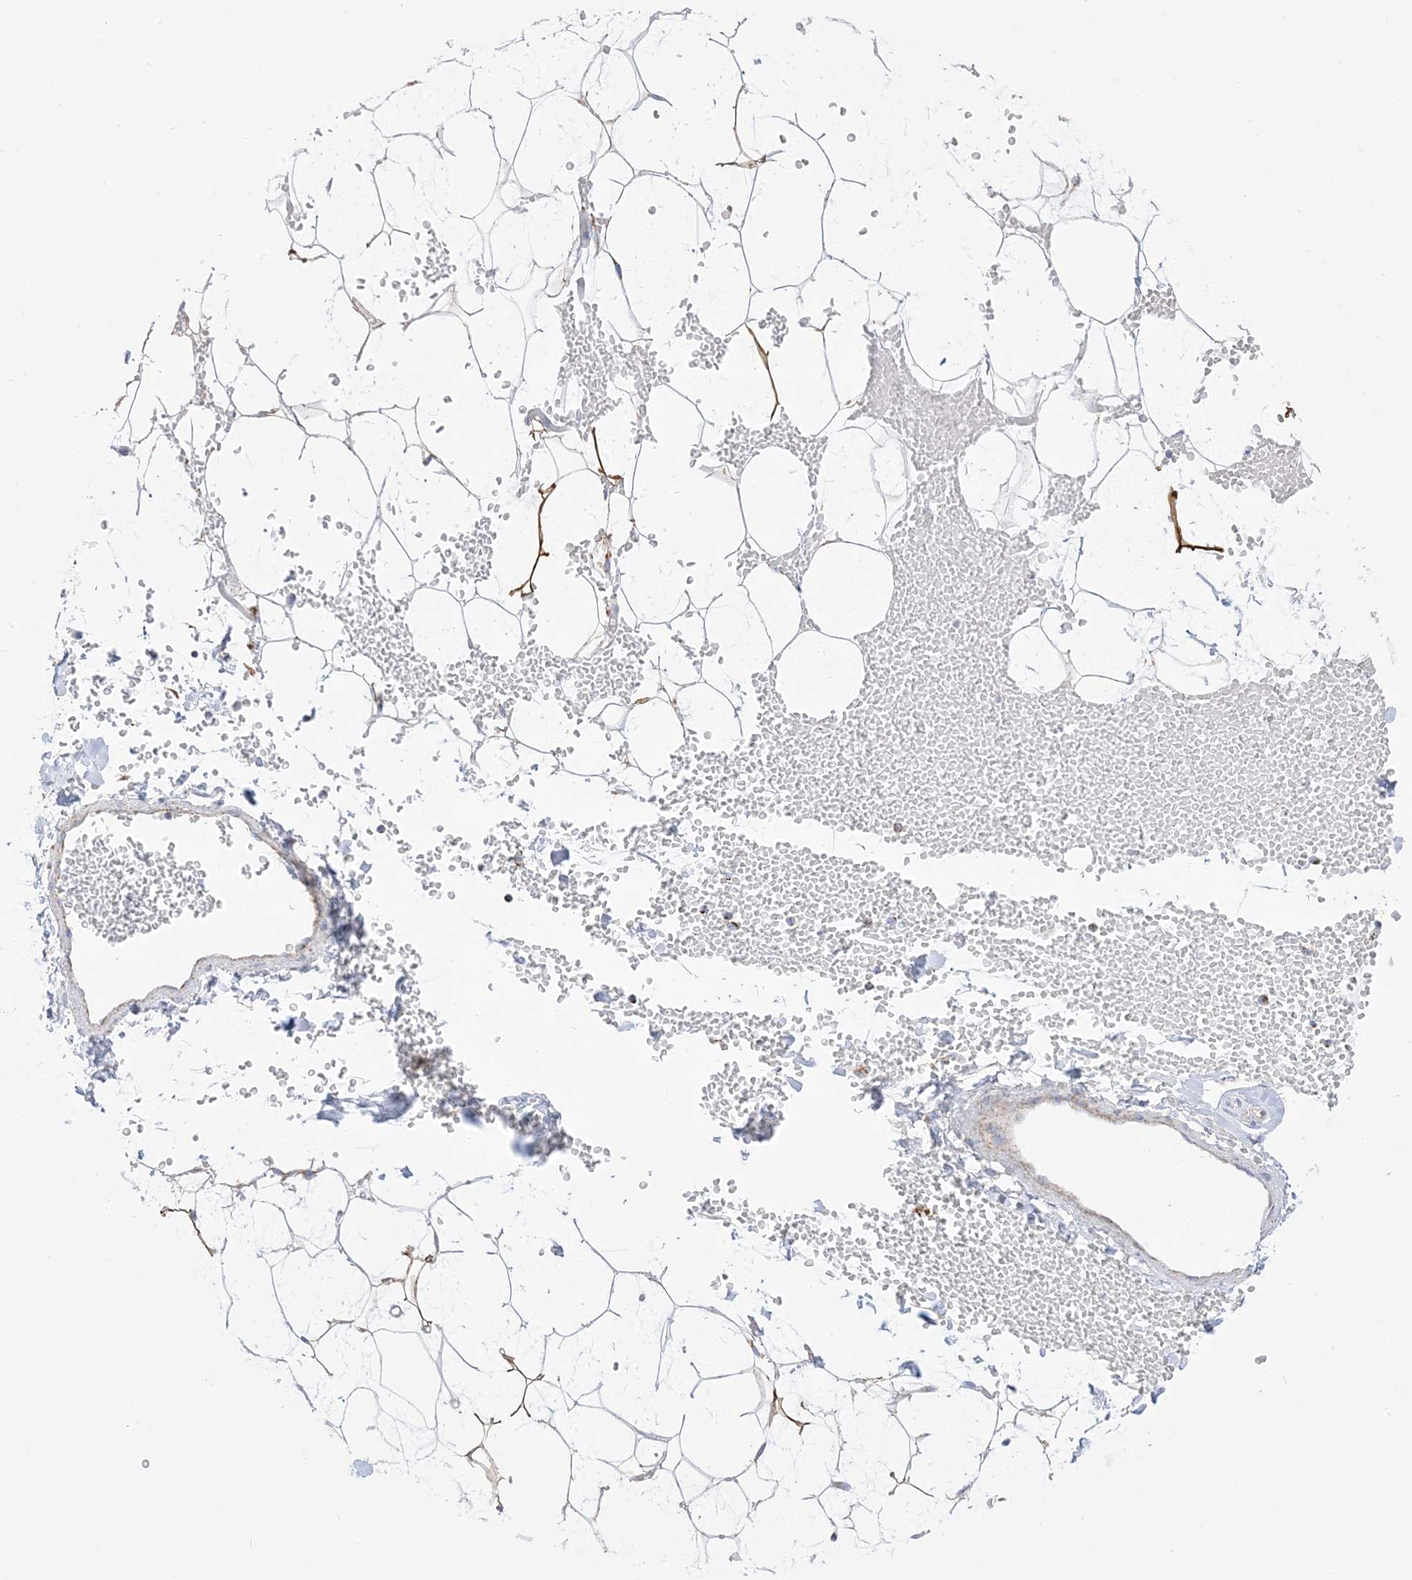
{"staining": {"intensity": "strong", "quantity": "<25%", "location": "cytoplasmic/membranous"}, "tissue": "adipose tissue", "cell_type": "Adipocytes", "image_type": "normal", "snomed": [{"axis": "morphology", "description": "Normal tissue, NOS"}, {"axis": "topography", "description": "Breast"}], "caption": "High-power microscopy captured an immunohistochemistry photomicrograph of unremarkable adipose tissue, revealing strong cytoplasmic/membranous positivity in approximately <25% of adipocytes. Using DAB (brown) and hematoxylin (blue) stains, captured at high magnification using brightfield microscopy.", "gene": "MRPS36", "patient": {"sex": "female", "age": 23}}